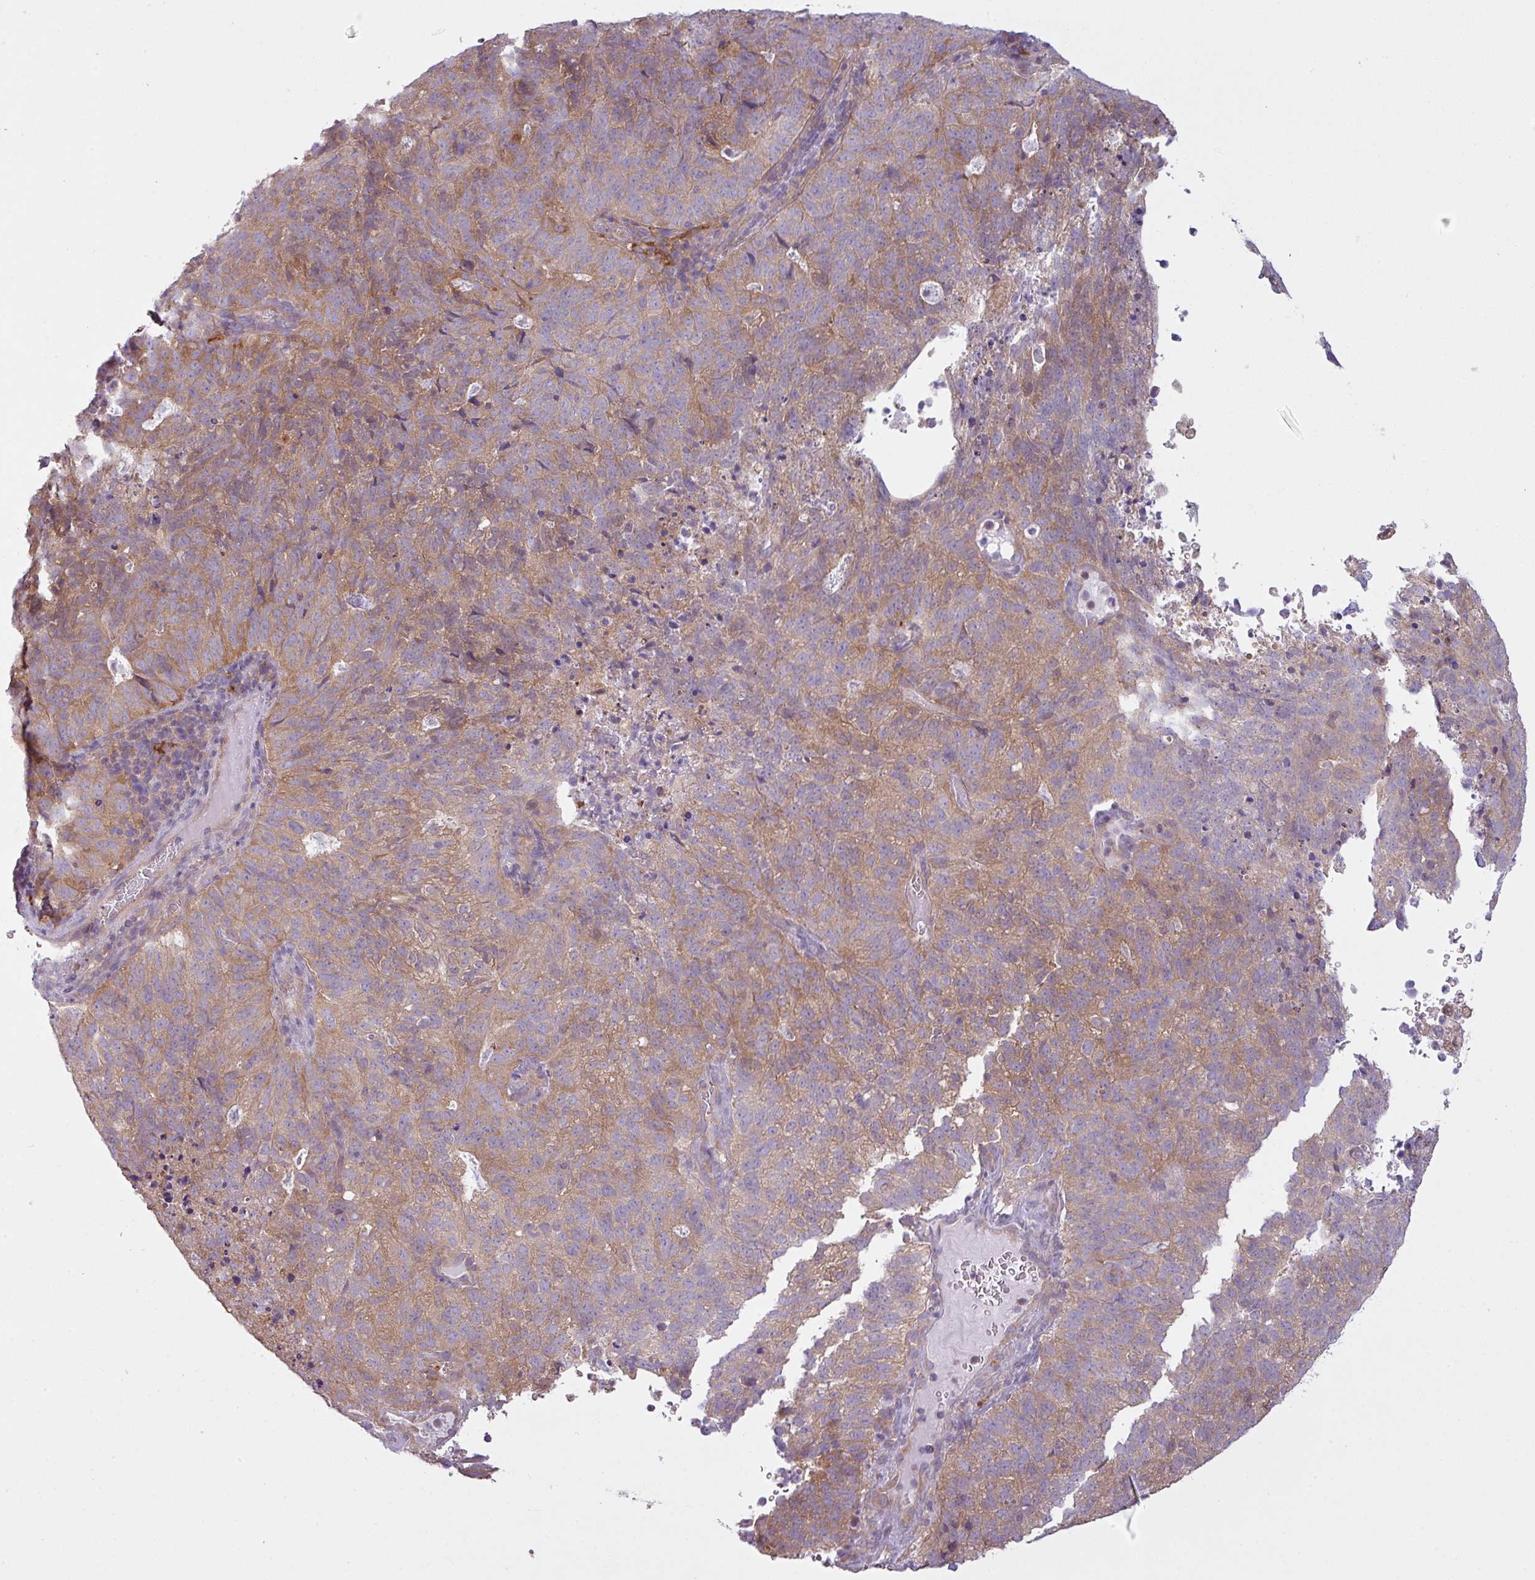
{"staining": {"intensity": "moderate", "quantity": ">75%", "location": "cytoplasmic/membranous"}, "tissue": "cervical cancer", "cell_type": "Tumor cells", "image_type": "cancer", "snomed": [{"axis": "morphology", "description": "Adenocarcinoma, NOS"}, {"axis": "topography", "description": "Cervix"}], "caption": "The image displays staining of cervical cancer, revealing moderate cytoplasmic/membranous protein positivity (brown color) within tumor cells.", "gene": "CAMK2B", "patient": {"sex": "female", "age": 38}}